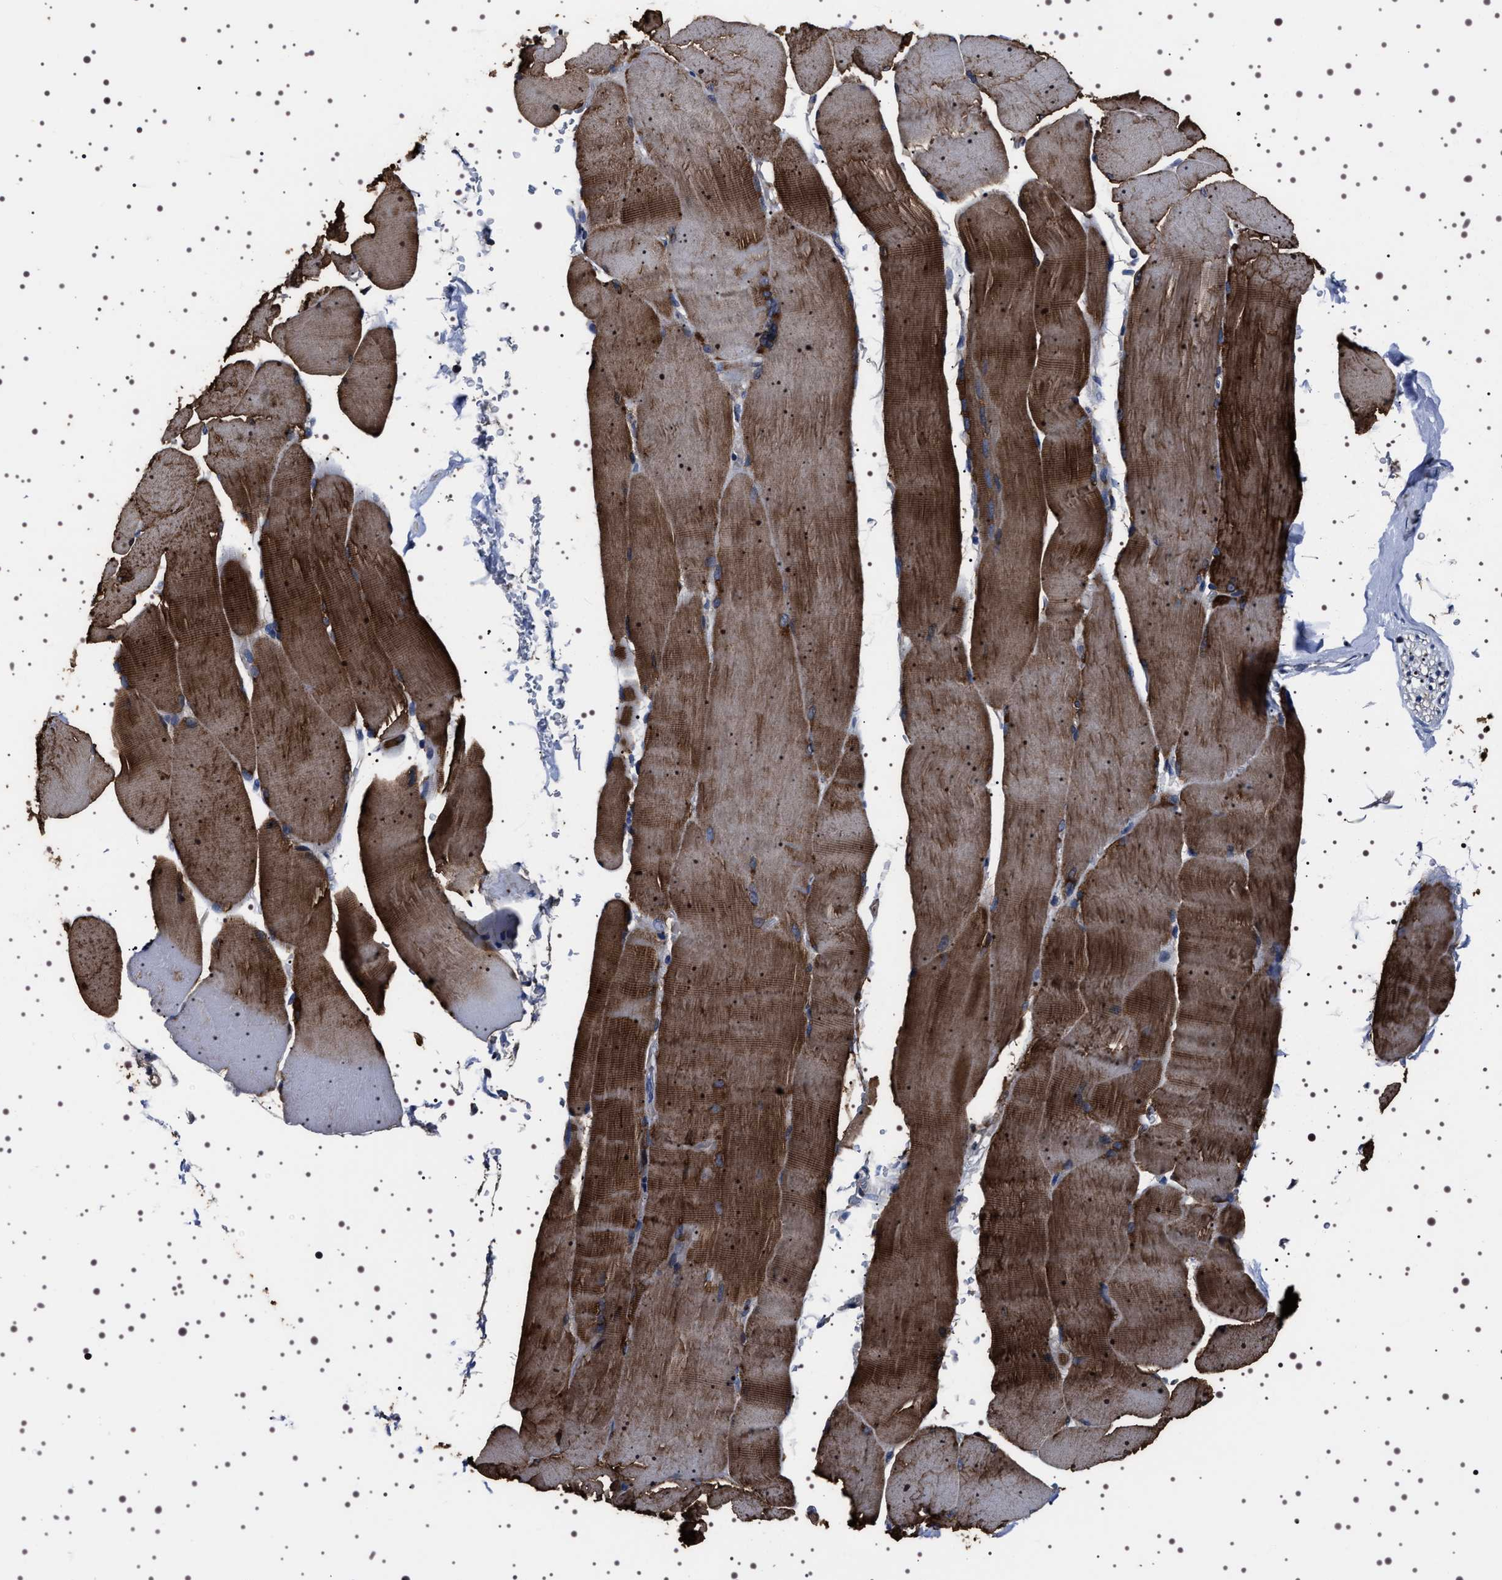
{"staining": {"intensity": "strong", "quantity": ">75%", "location": "cytoplasmic/membranous"}, "tissue": "skeletal muscle", "cell_type": "Myocytes", "image_type": "normal", "snomed": [{"axis": "morphology", "description": "Normal tissue, NOS"}, {"axis": "topography", "description": "Skin"}, {"axis": "topography", "description": "Skeletal muscle"}], "caption": "An immunohistochemistry micrograph of benign tissue is shown. Protein staining in brown highlights strong cytoplasmic/membranous positivity in skeletal muscle within myocytes. Nuclei are stained in blue.", "gene": "WDR1", "patient": {"sex": "male", "age": 83}}